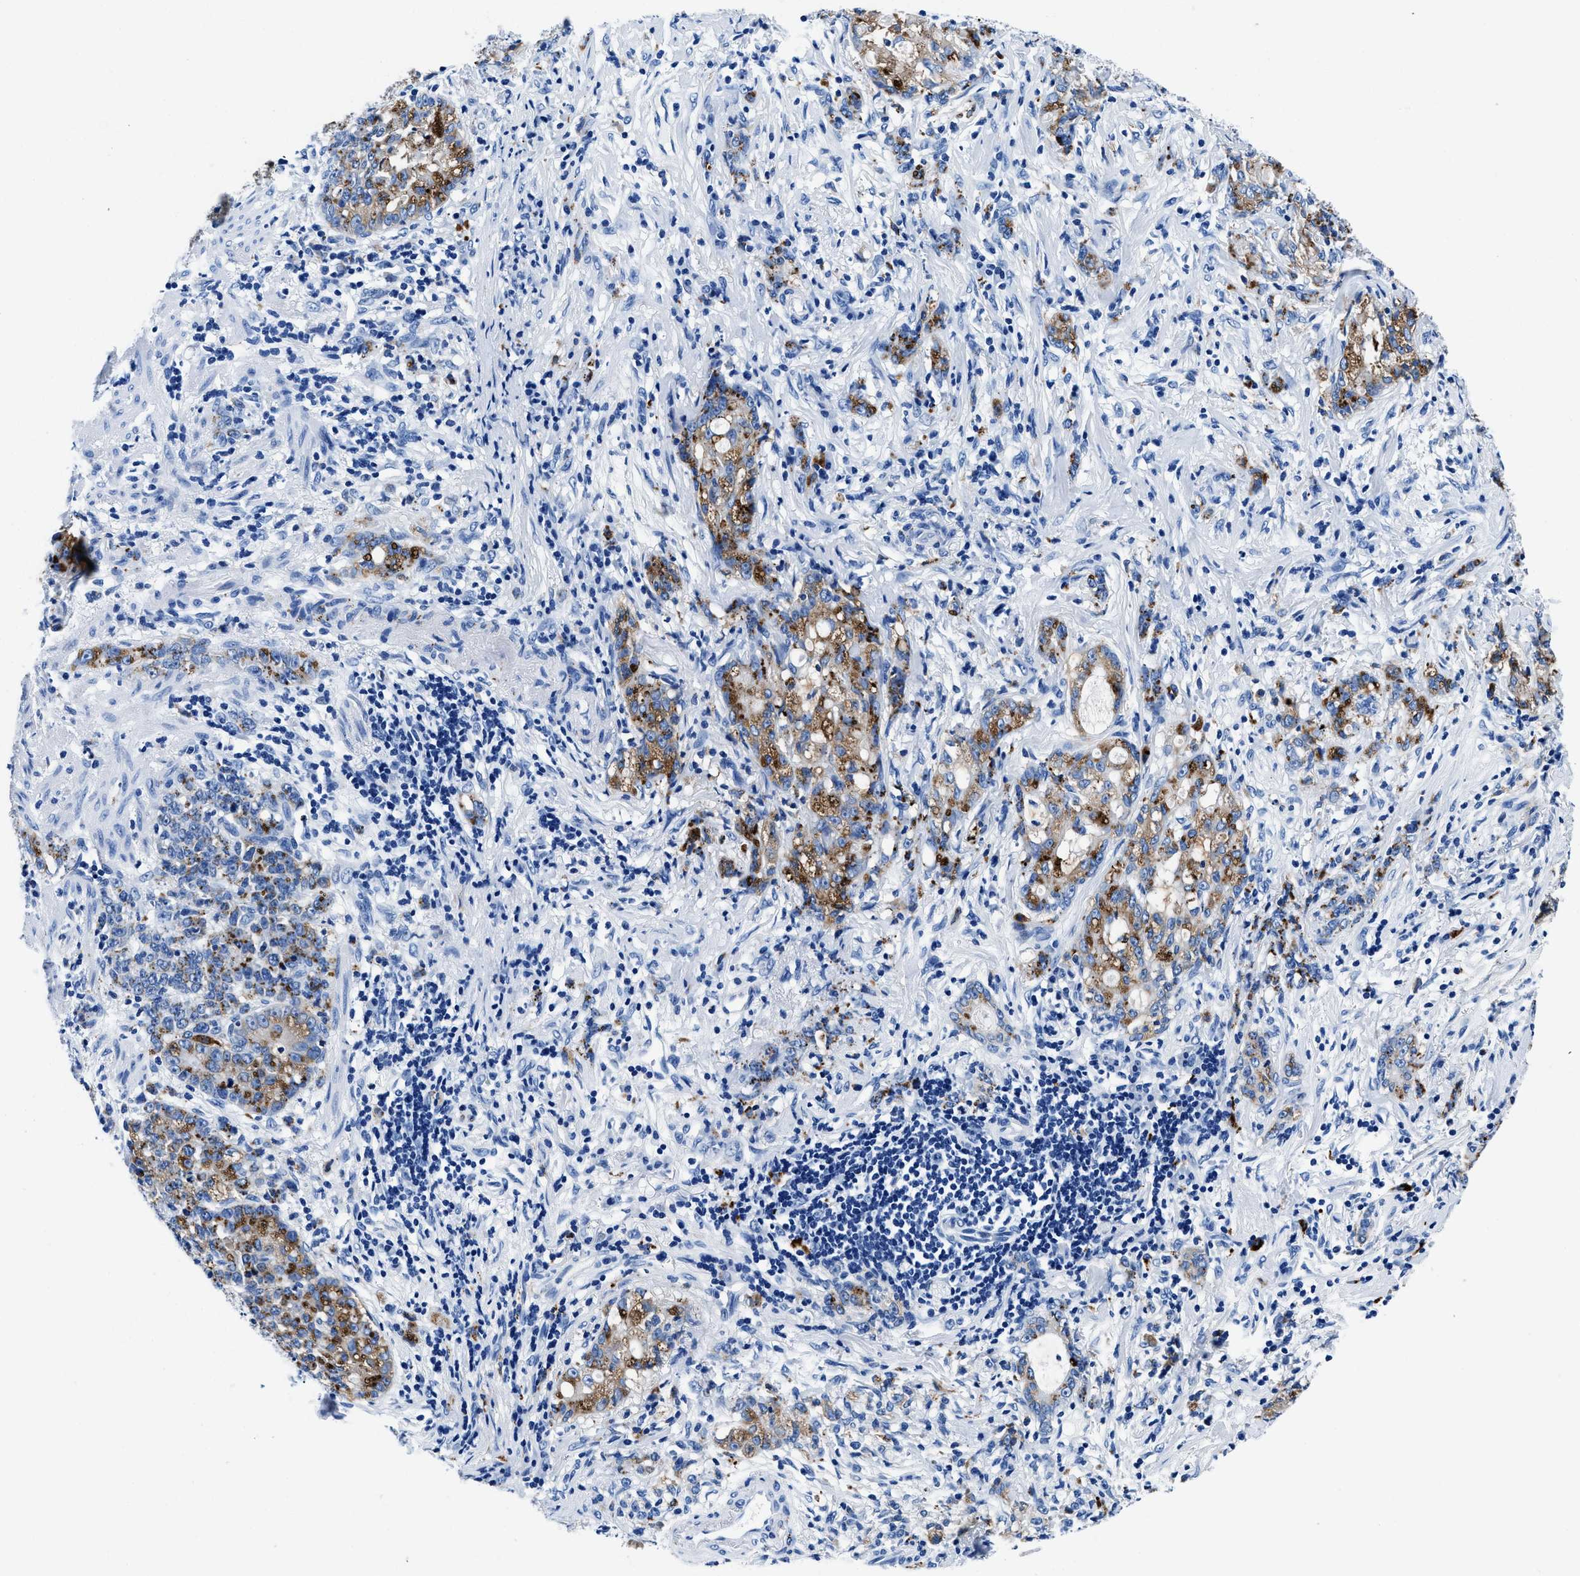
{"staining": {"intensity": "moderate", "quantity": ">75%", "location": "cytoplasmic/membranous"}, "tissue": "stomach cancer", "cell_type": "Tumor cells", "image_type": "cancer", "snomed": [{"axis": "morphology", "description": "Adenocarcinoma, NOS"}, {"axis": "topography", "description": "Stomach, lower"}], "caption": "The histopathology image reveals a brown stain indicating the presence of a protein in the cytoplasmic/membranous of tumor cells in adenocarcinoma (stomach).", "gene": "OR14K1", "patient": {"sex": "male", "age": 88}}